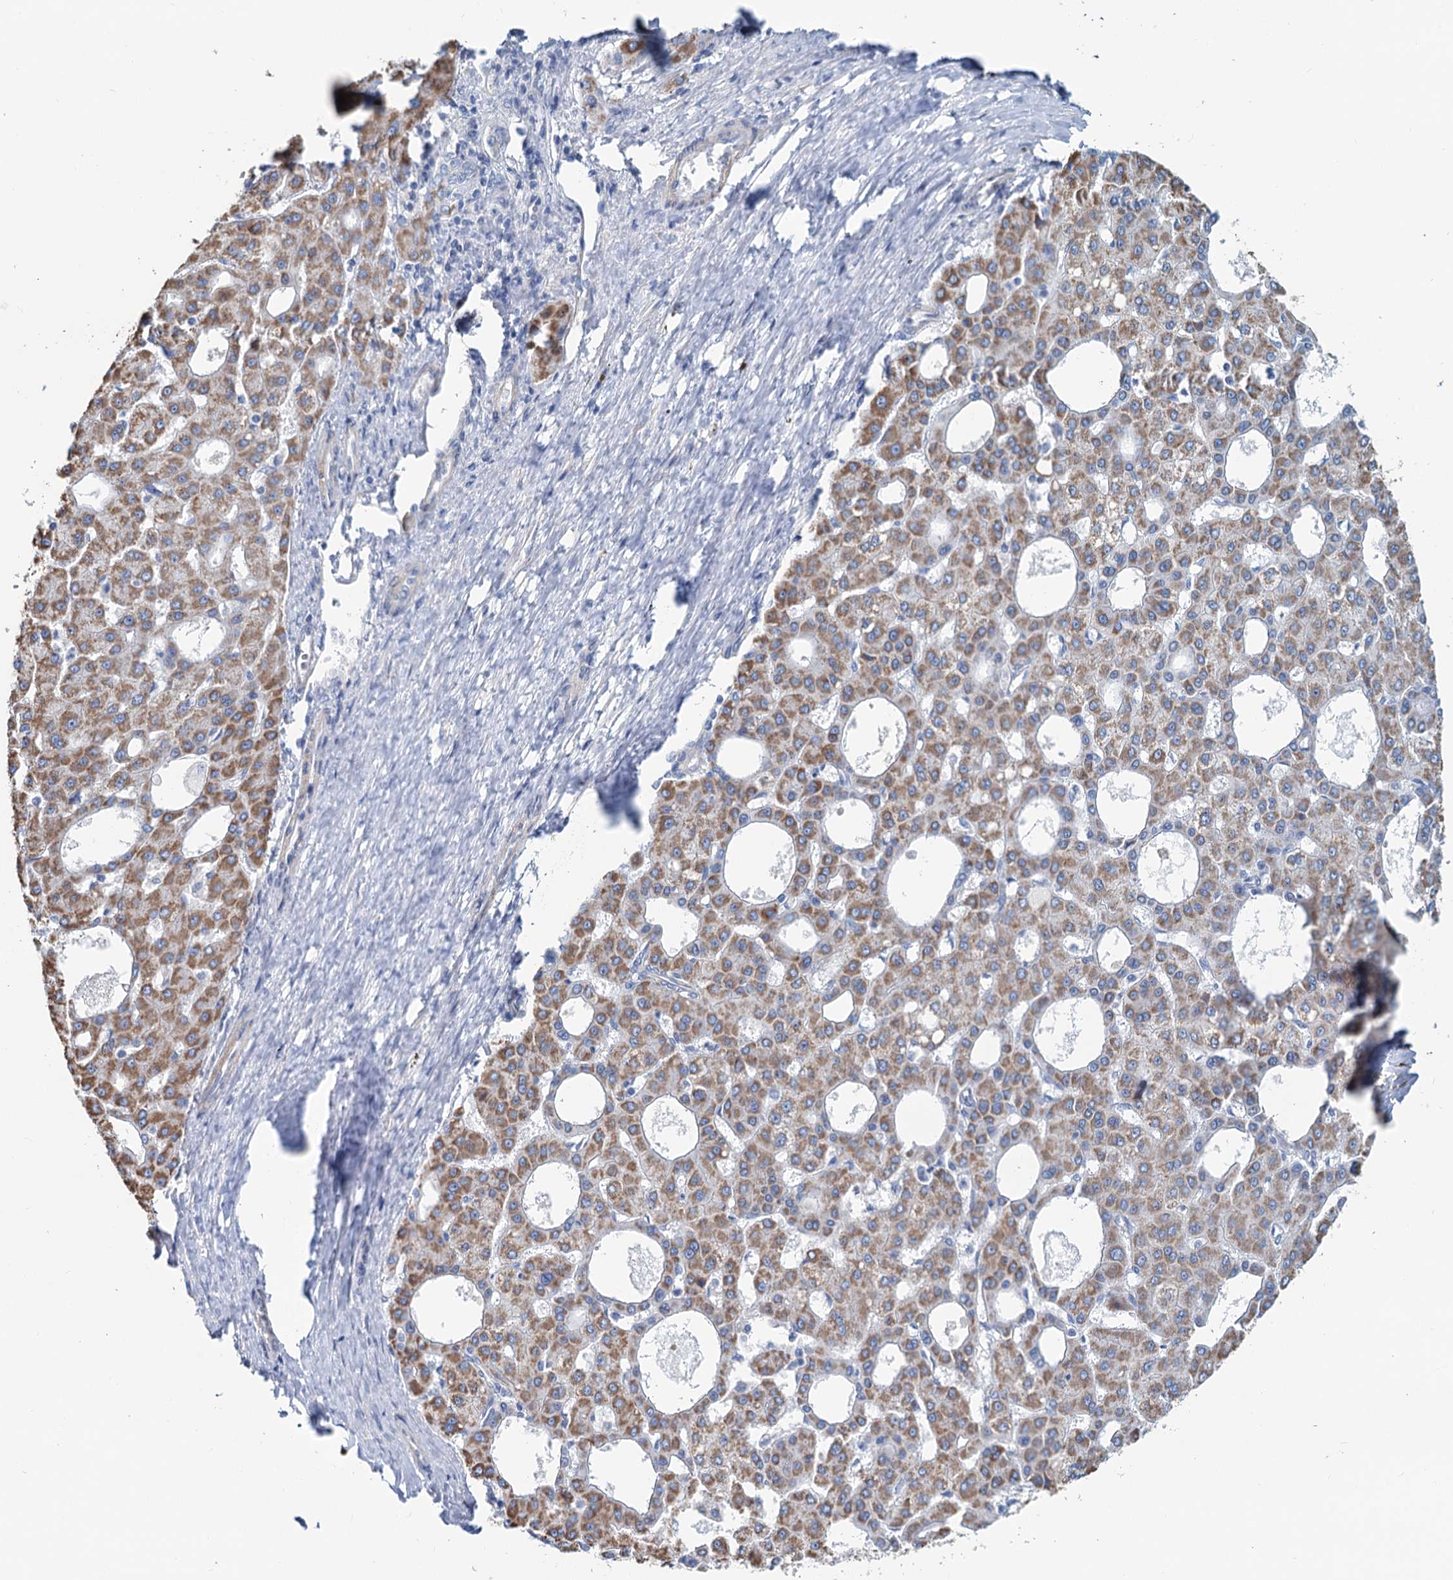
{"staining": {"intensity": "moderate", "quantity": ">75%", "location": "cytoplasmic/membranous"}, "tissue": "liver cancer", "cell_type": "Tumor cells", "image_type": "cancer", "snomed": [{"axis": "morphology", "description": "Carcinoma, Hepatocellular, NOS"}, {"axis": "topography", "description": "Liver"}], "caption": "DAB (3,3'-diaminobenzidine) immunohistochemical staining of human liver hepatocellular carcinoma demonstrates moderate cytoplasmic/membranous protein expression in about >75% of tumor cells.", "gene": "SLC1A3", "patient": {"sex": "male", "age": 47}}